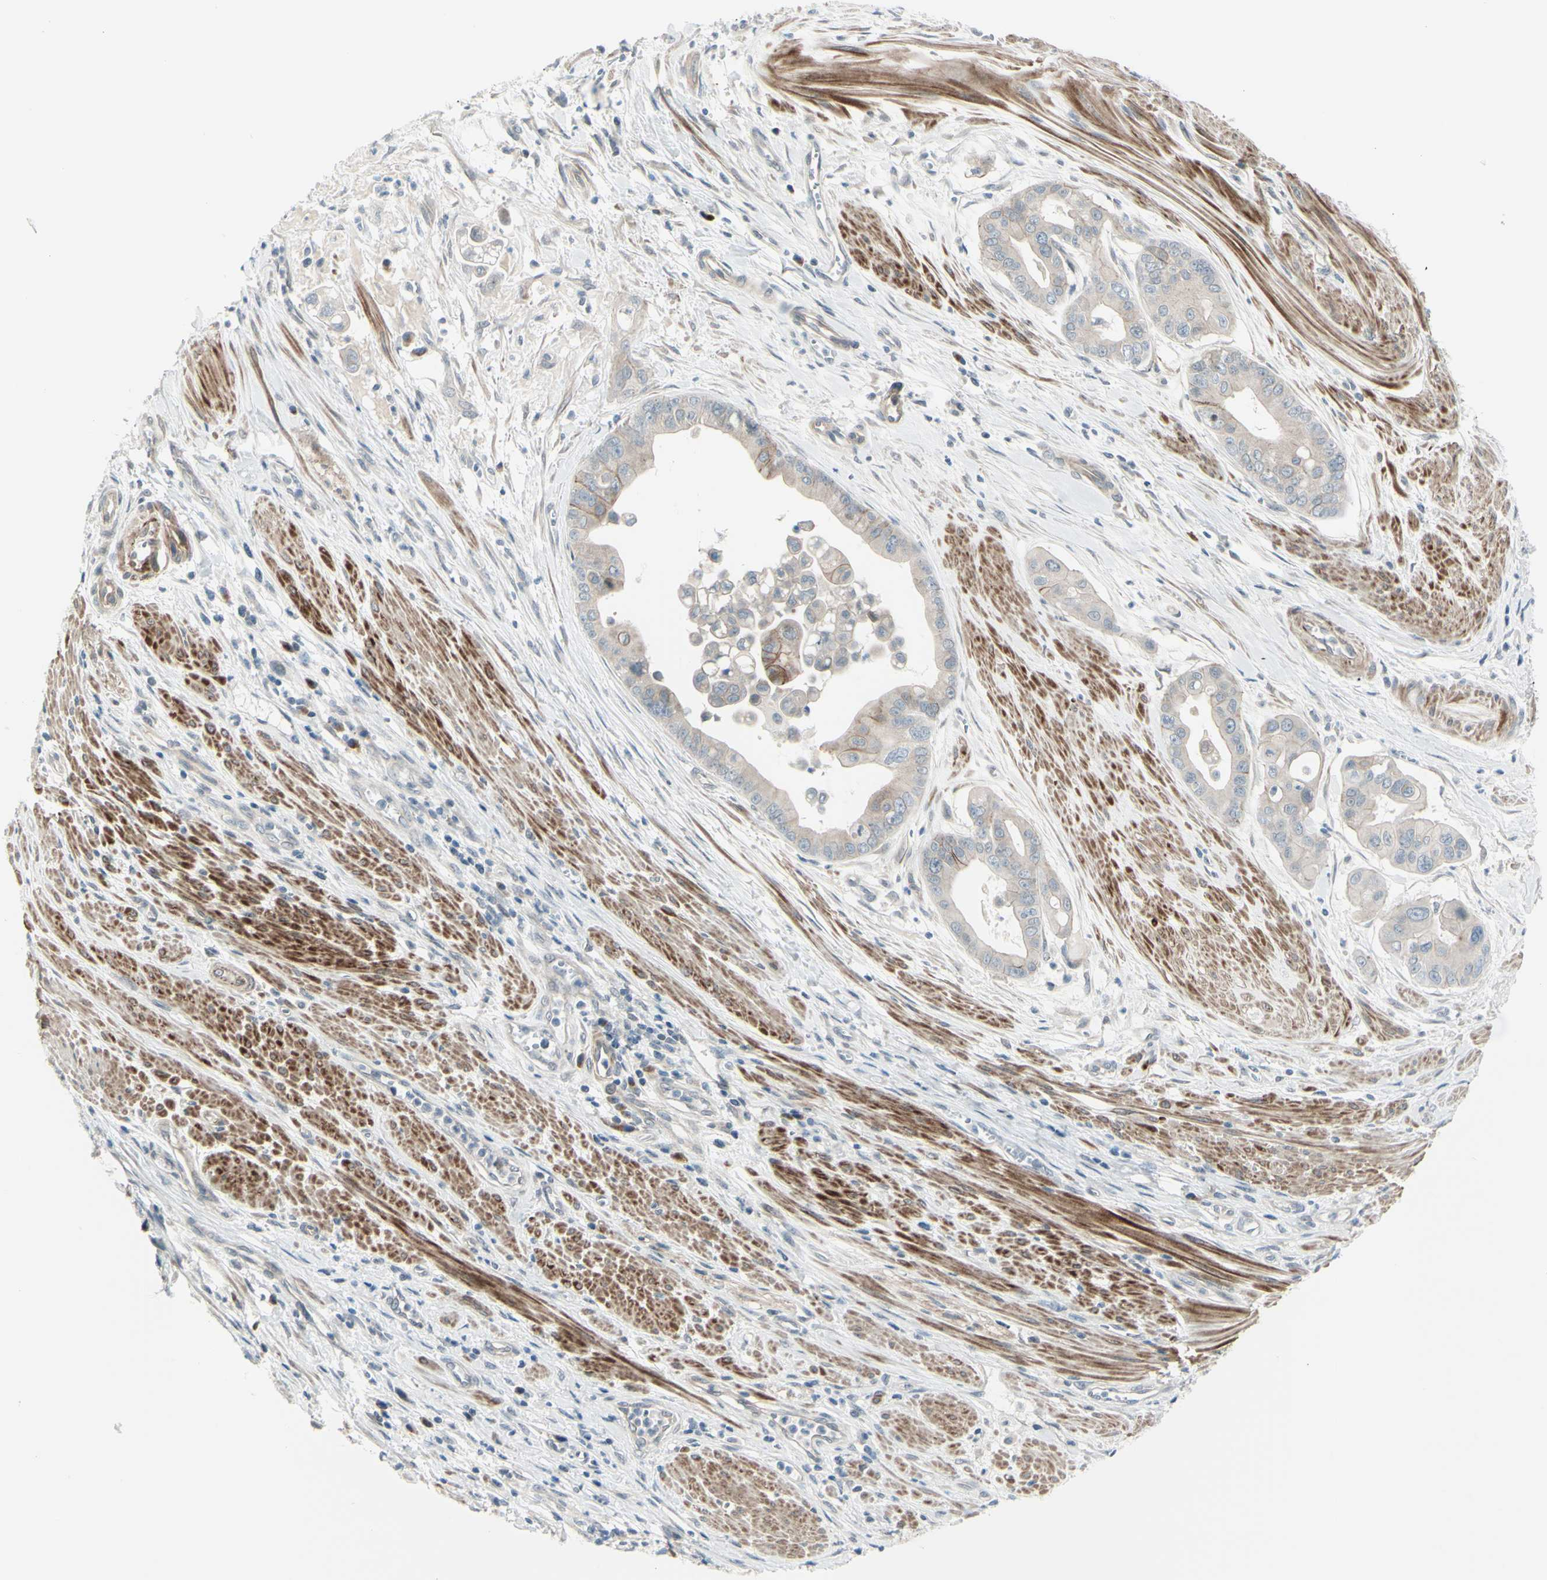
{"staining": {"intensity": "weak", "quantity": "<25%", "location": "cytoplasmic/membranous"}, "tissue": "pancreatic cancer", "cell_type": "Tumor cells", "image_type": "cancer", "snomed": [{"axis": "morphology", "description": "Adenocarcinoma, NOS"}, {"axis": "topography", "description": "Pancreas"}], "caption": "DAB immunohistochemical staining of pancreatic adenocarcinoma displays no significant positivity in tumor cells. (DAB (3,3'-diaminobenzidine) IHC with hematoxylin counter stain).", "gene": "LRRK1", "patient": {"sex": "female", "age": 75}}